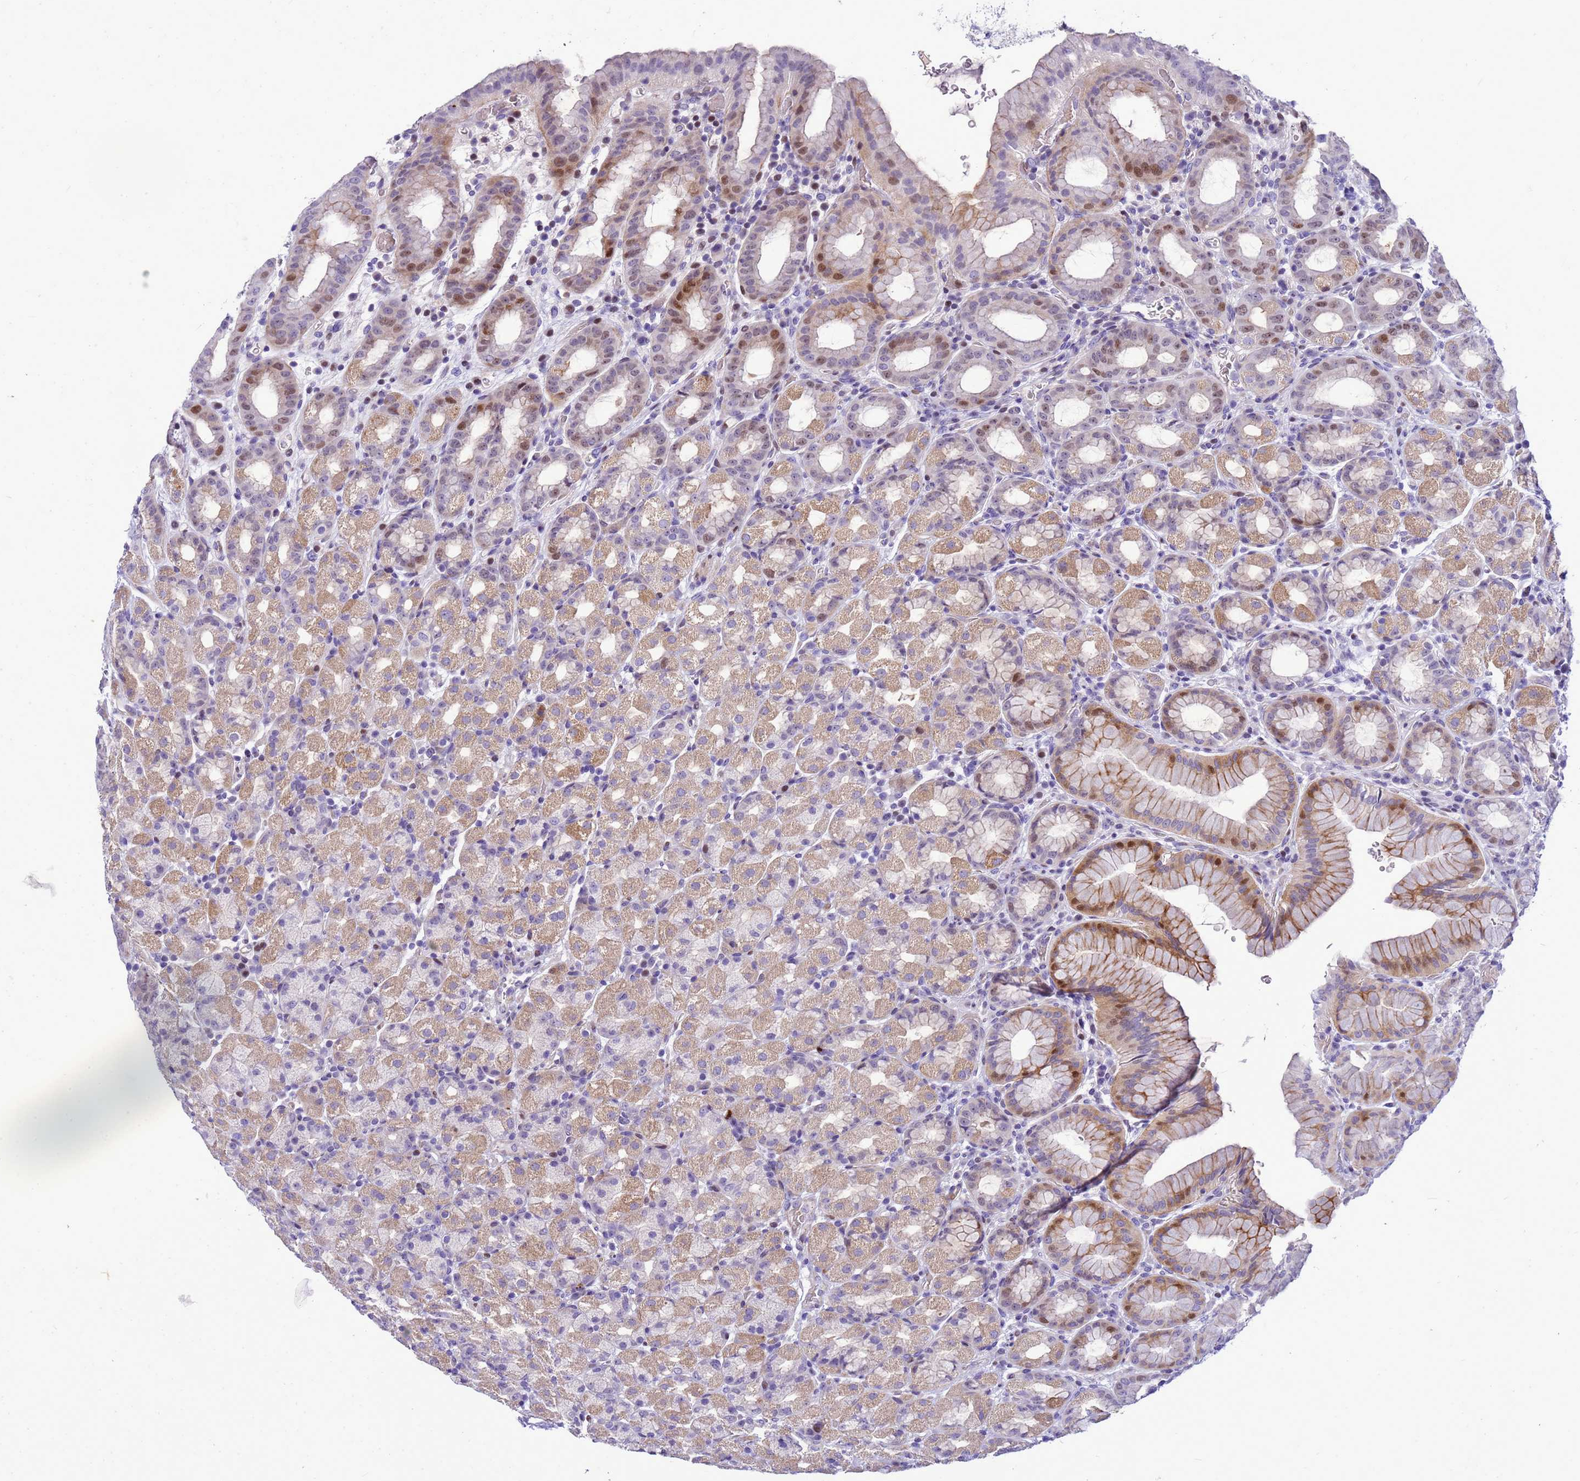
{"staining": {"intensity": "moderate", "quantity": "25%-75%", "location": "cytoplasmic/membranous,nuclear"}, "tissue": "stomach", "cell_type": "Glandular cells", "image_type": "normal", "snomed": [{"axis": "morphology", "description": "Normal tissue, NOS"}, {"axis": "topography", "description": "Stomach, upper"}, {"axis": "topography", "description": "Stomach, lower"}, {"axis": "topography", "description": "Small intestine"}], "caption": "Protein expression analysis of normal human stomach reveals moderate cytoplasmic/membranous,nuclear positivity in about 25%-75% of glandular cells.", "gene": "ADAMTS7", "patient": {"sex": "male", "age": 68}}